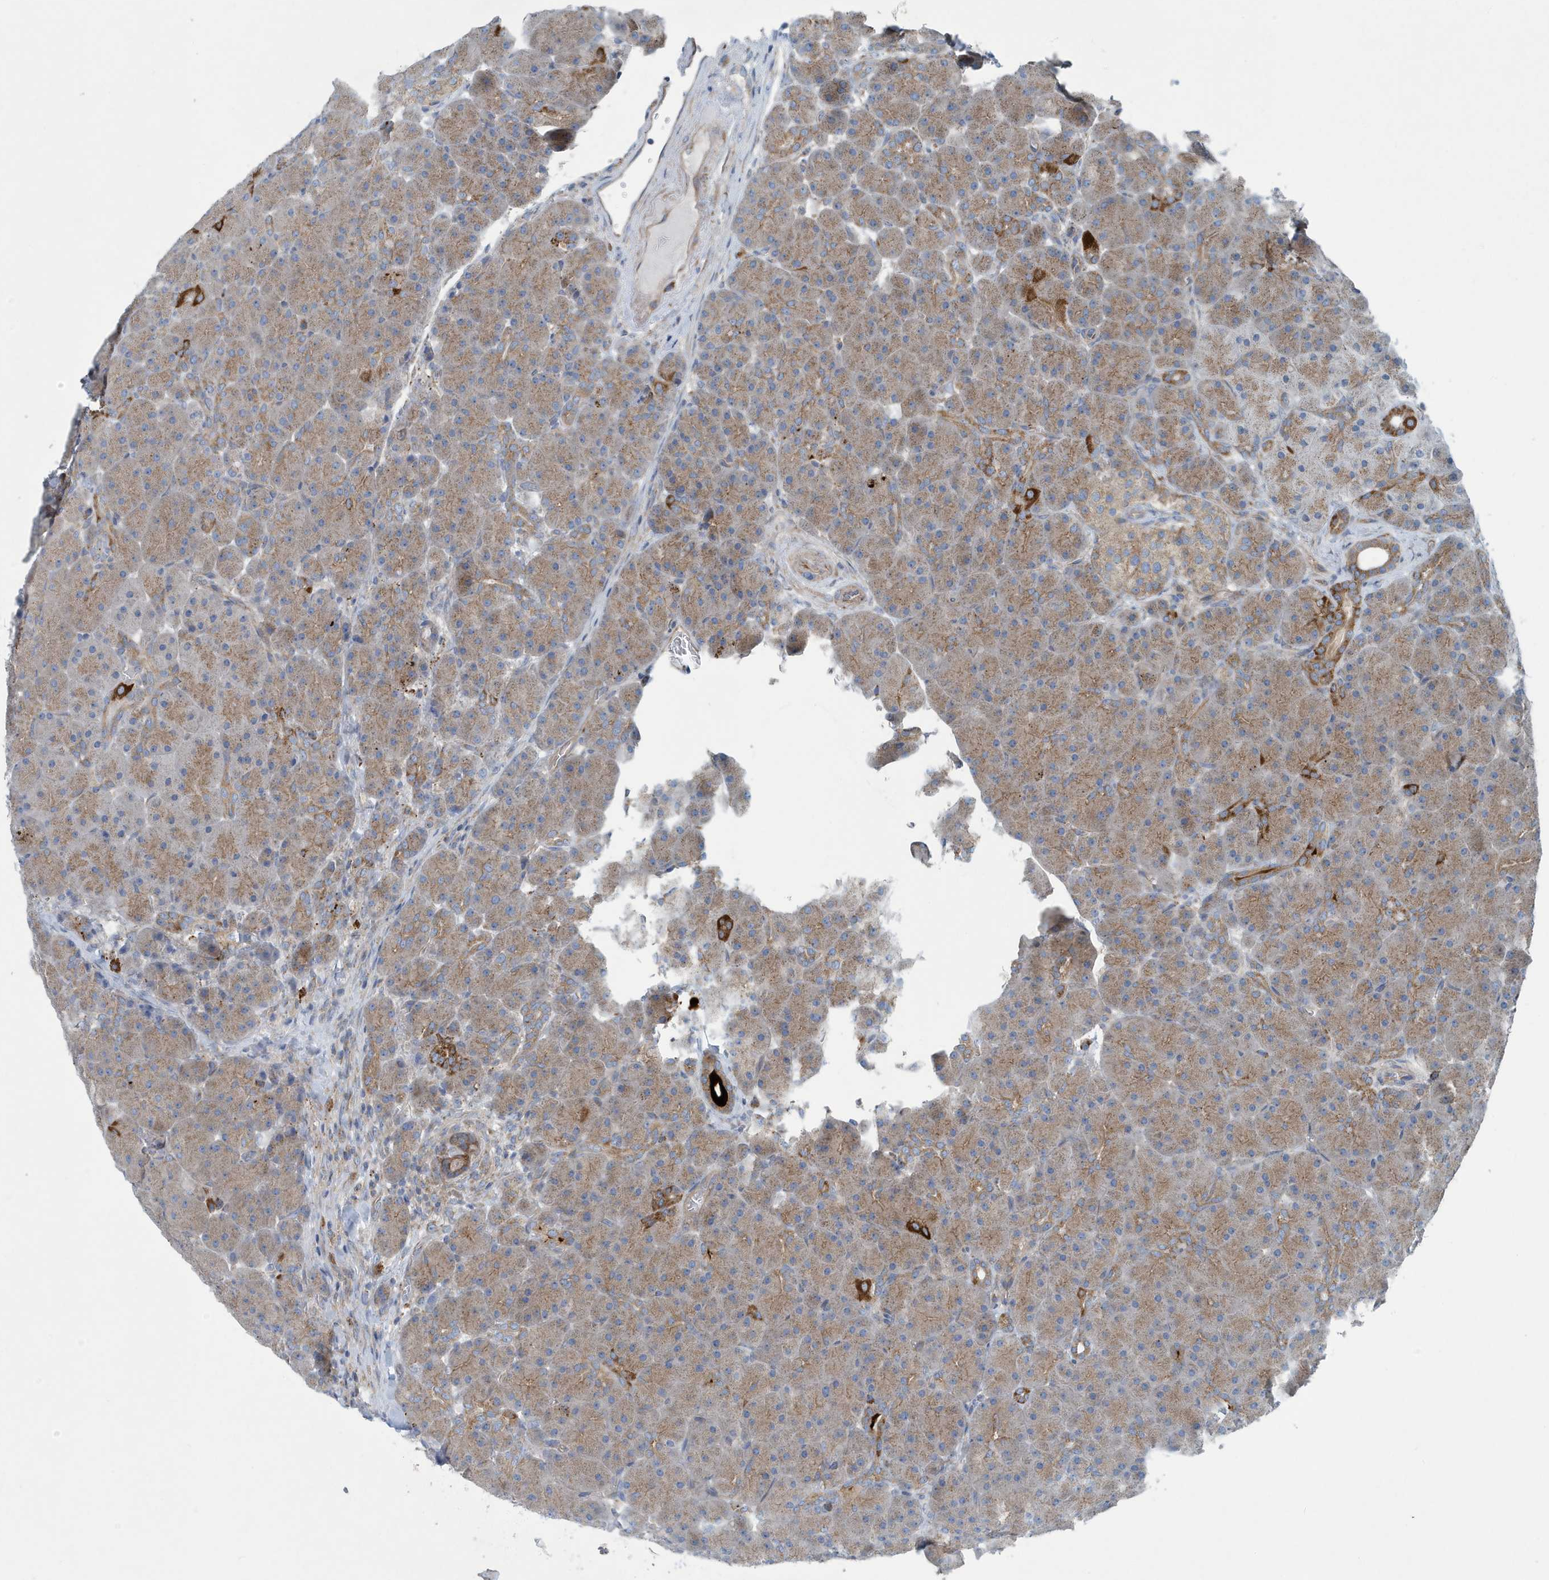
{"staining": {"intensity": "moderate", "quantity": ">75%", "location": "cytoplasmic/membranous"}, "tissue": "pancreas", "cell_type": "Exocrine glandular cells", "image_type": "normal", "snomed": [{"axis": "morphology", "description": "Normal tissue, NOS"}, {"axis": "topography", "description": "Pancreas"}], "caption": "Pancreas stained for a protein shows moderate cytoplasmic/membranous positivity in exocrine glandular cells.", "gene": "PPM1M", "patient": {"sex": "male", "age": 66}}